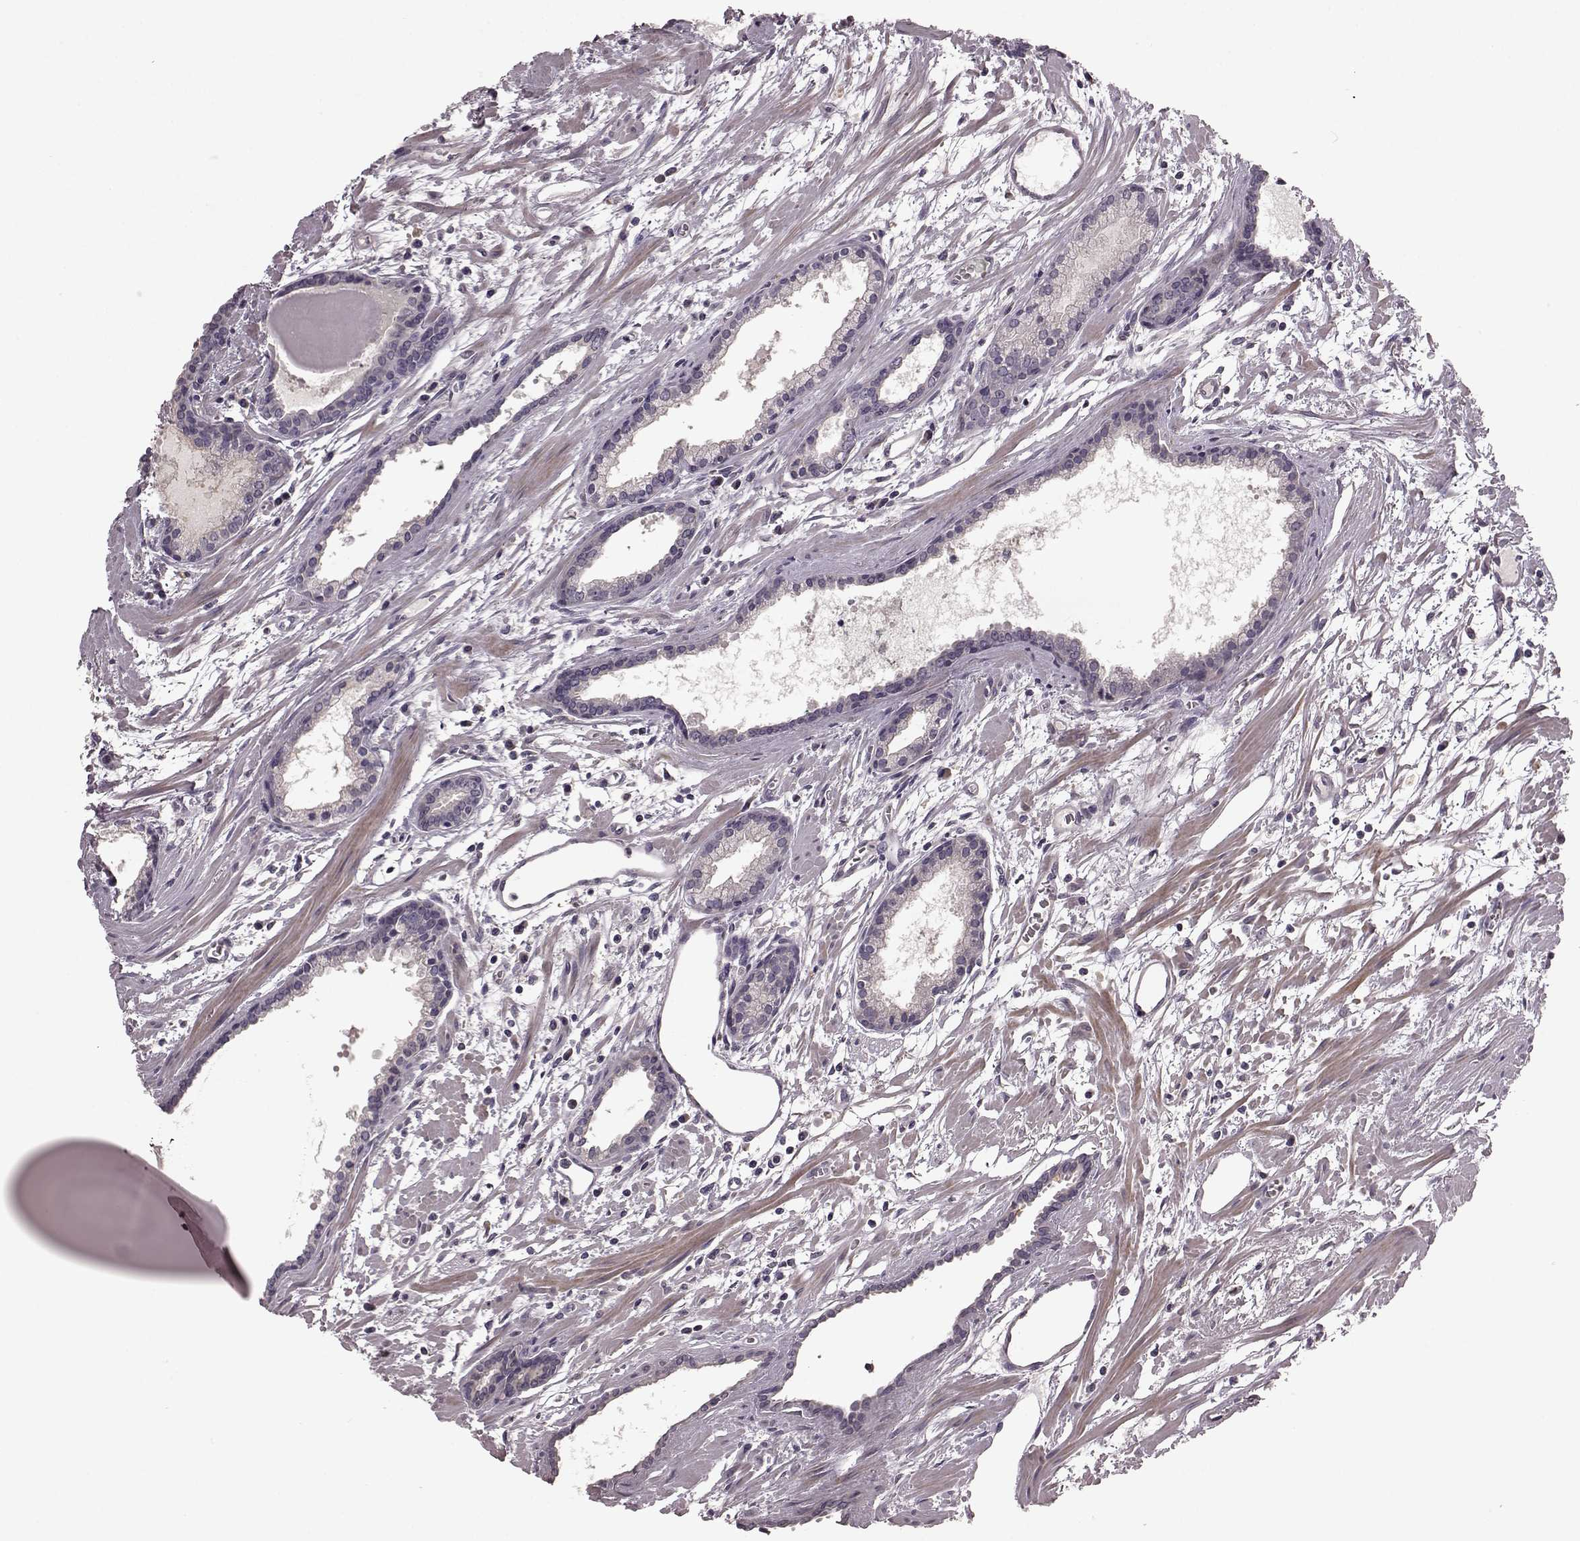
{"staining": {"intensity": "negative", "quantity": "none", "location": "none"}, "tissue": "prostate cancer", "cell_type": "Tumor cells", "image_type": "cancer", "snomed": [{"axis": "morphology", "description": "Adenocarcinoma, High grade"}, {"axis": "topography", "description": "Prostate"}], "caption": "Prostate adenocarcinoma (high-grade) stained for a protein using IHC exhibits no staining tumor cells.", "gene": "SLC52A3", "patient": {"sex": "male", "age": 68}}